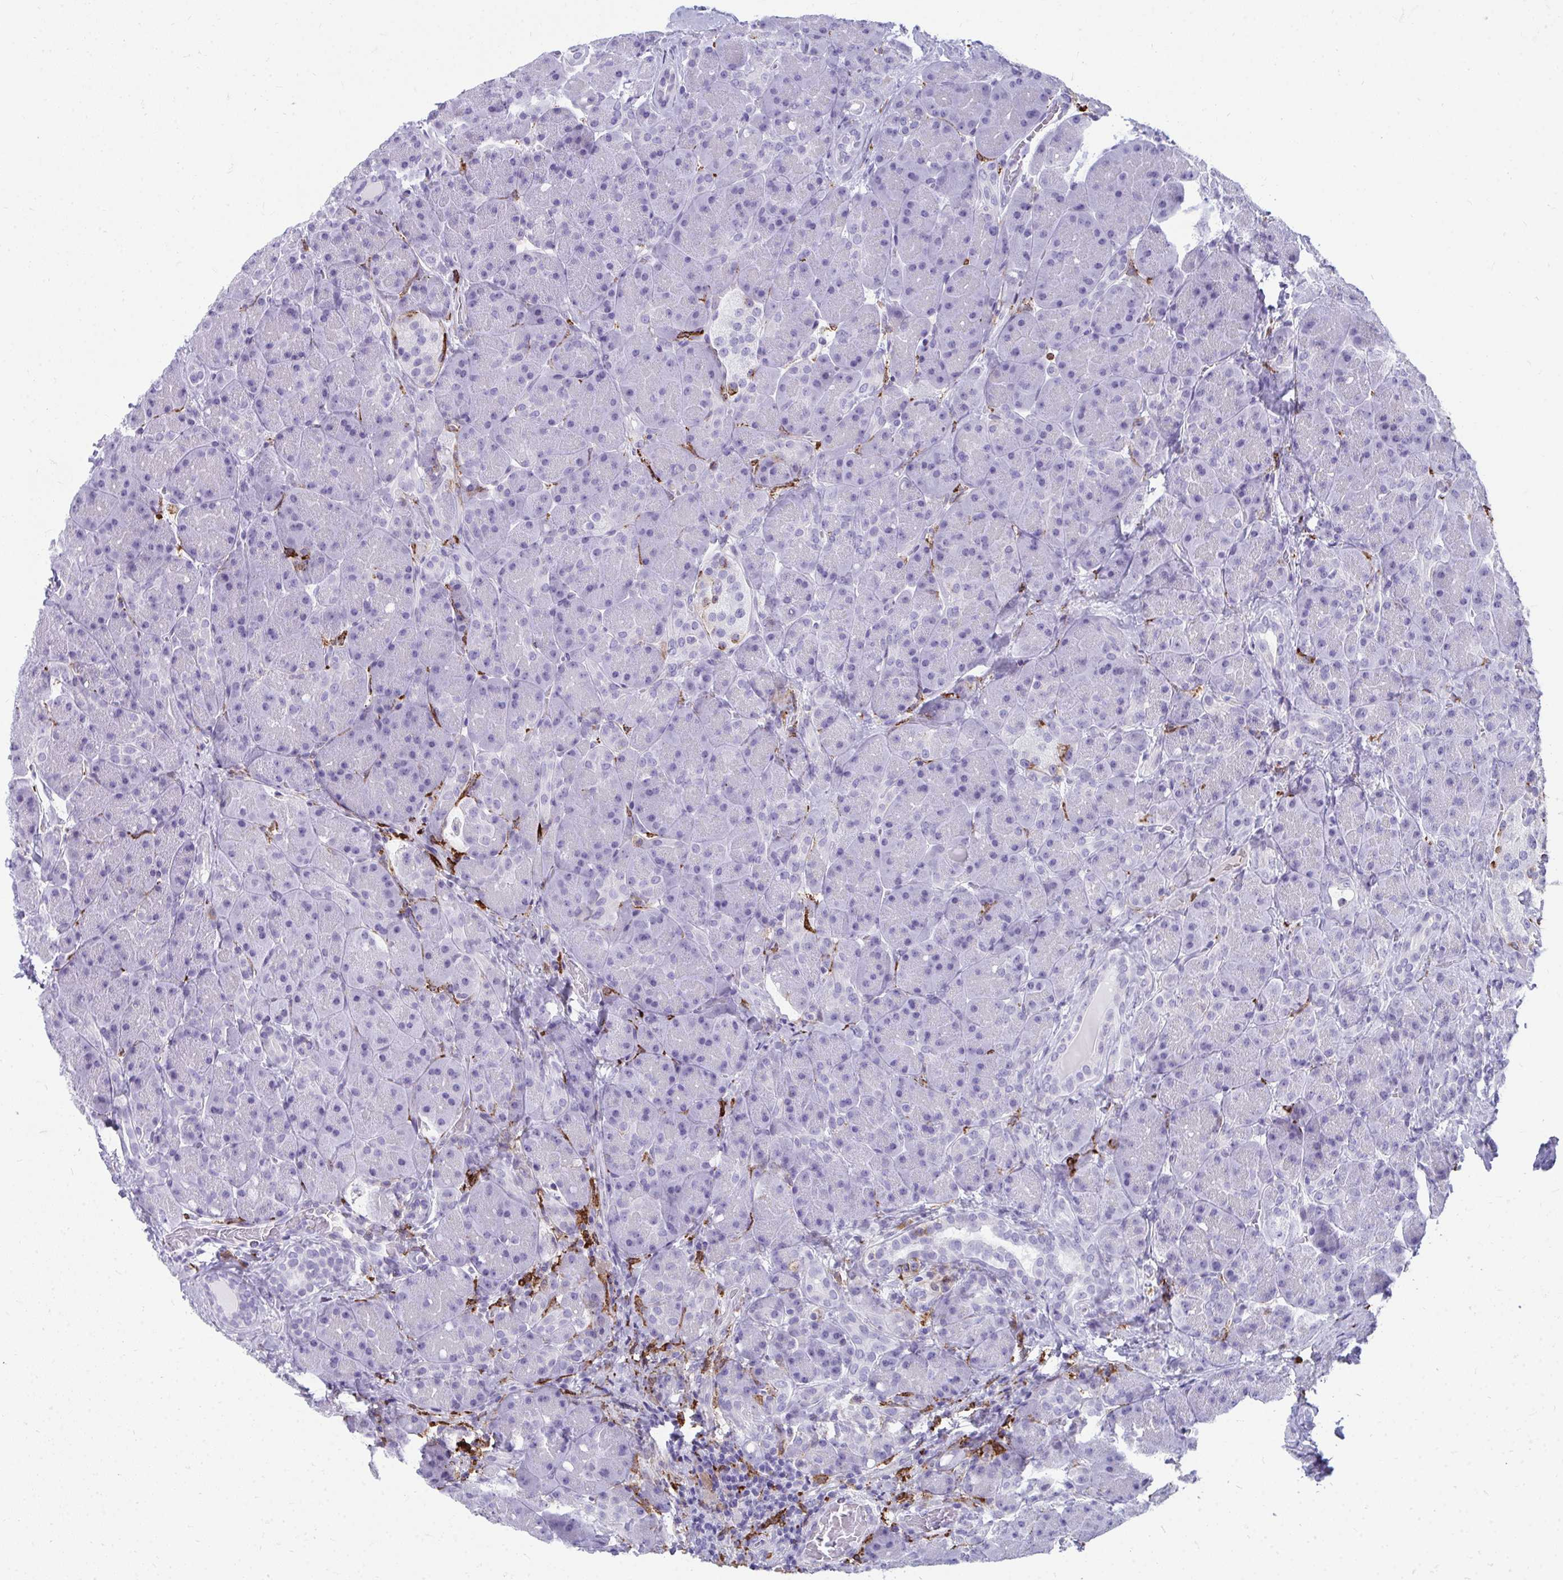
{"staining": {"intensity": "negative", "quantity": "none", "location": "none"}, "tissue": "pancreas", "cell_type": "Exocrine glandular cells", "image_type": "normal", "snomed": [{"axis": "morphology", "description": "Normal tissue, NOS"}, {"axis": "topography", "description": "Pancreas"}], "caption": "High power microscopy photomicrograph of an IHC histopathology image of unremarkable pancreas, revealing no significant staining in exocrine glandular cells. (Brightfield microscopy of DAB (3,3'-diaminobenzidine) immunohistochemistry (IHC) at high magnification).", "gene": "CD163", "patient": {"sex": "male", "age": 55}}